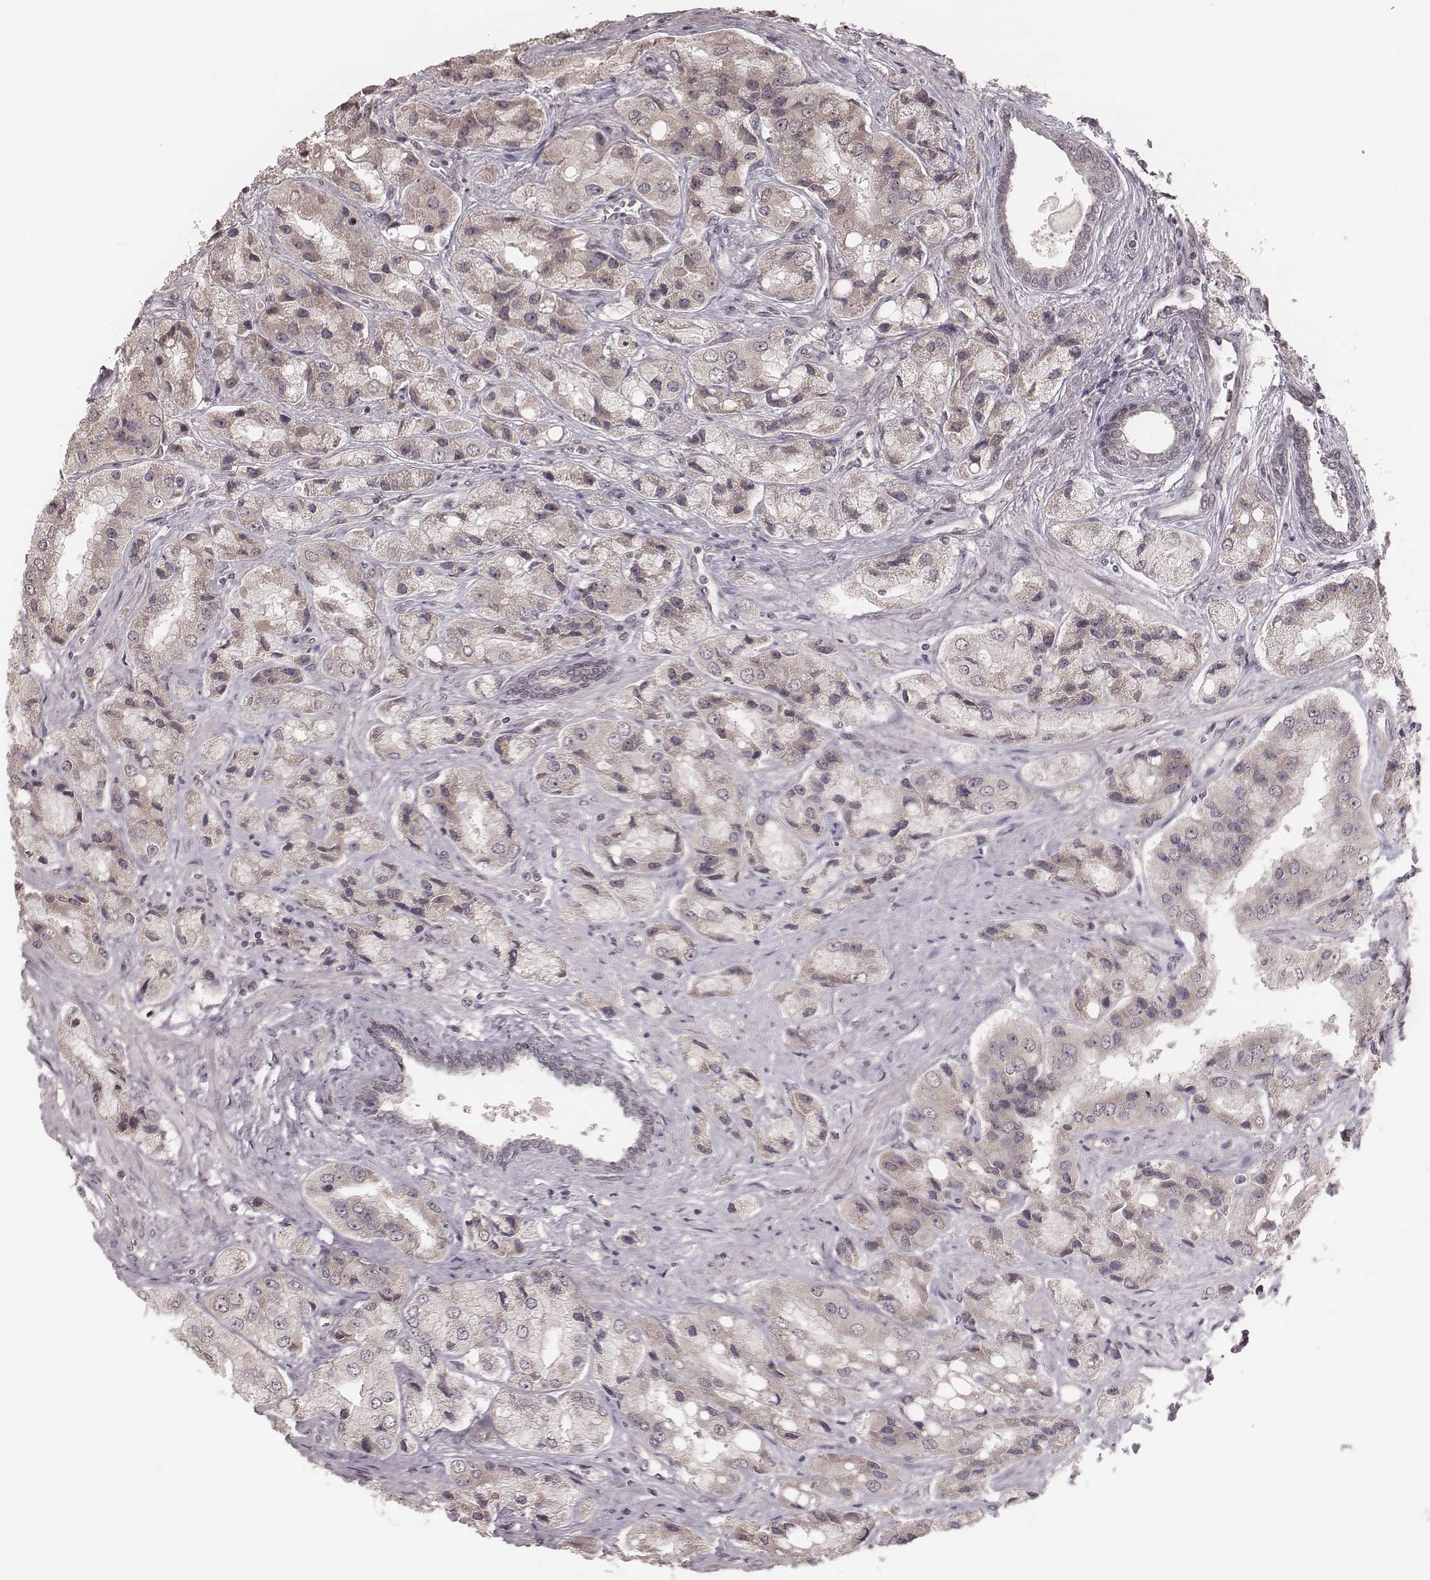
{"staining": {"intensity": "negative", "quantity": "none", "location": "none"}, "tissue": "prostate cancer", "cell_type": "Tumor cells", "image_type": "cancer", "snomed": [{"axis": "morphology", "description": "Adenocarcinoma, Low grade"}, {"axis": "topography", "description": "Prostate"}], "caption": "Micrograph shows no protein staining in tumor cells of prostate cancer tissue.", "gene": "IL5", "patient": {"sex": "male", "age": 69}}